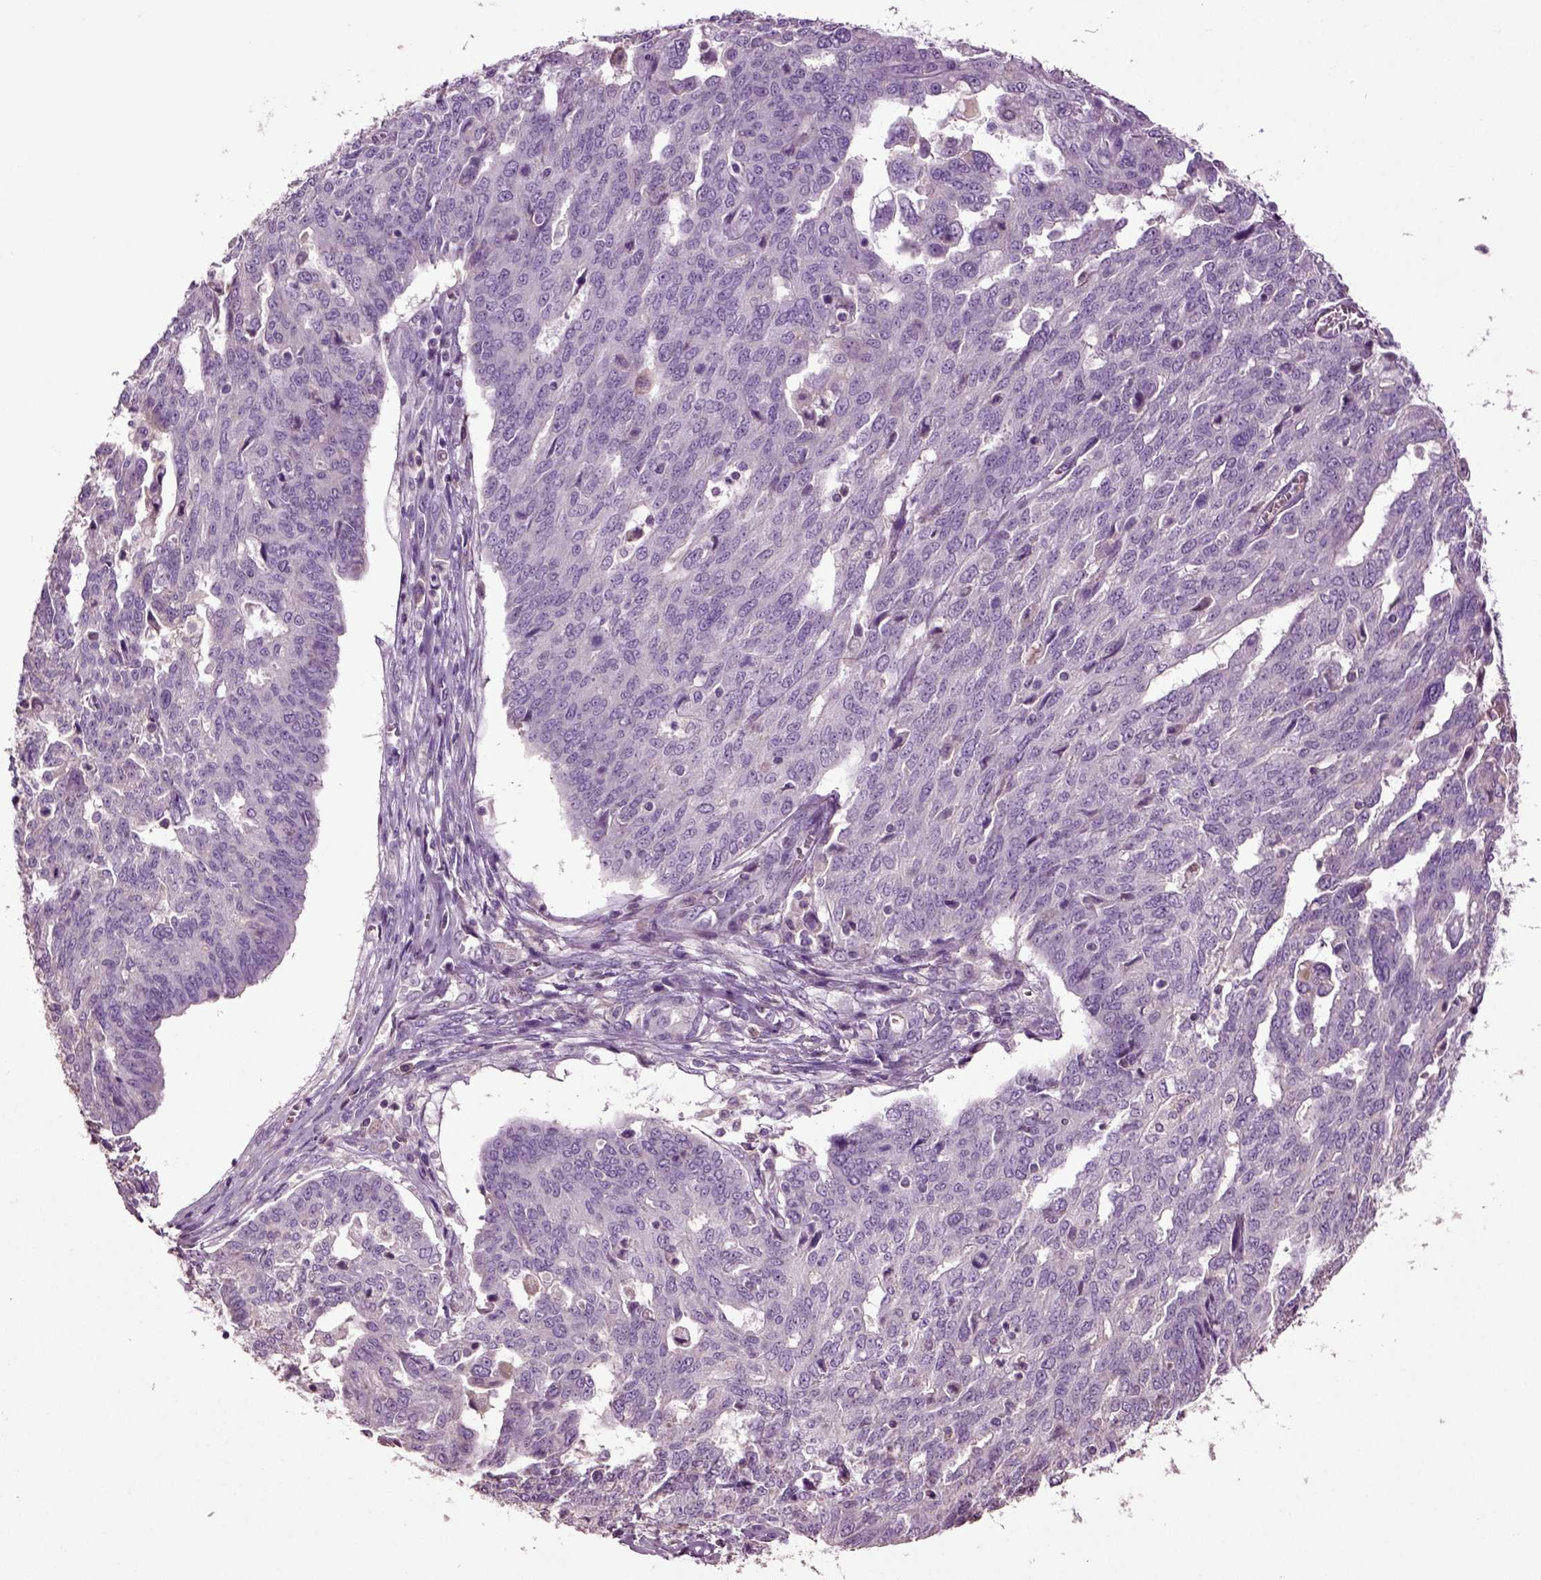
{"staining": {"intensity": "negative", "quantity": "none", "location": "none"}, "tissue": "ovarian cancer", "cell_type": "Tumor cells", "image_type": "cancer", "snomed": [{"axis": "morphology", "description": "Cystadenocarcinoma, serous, NOS"}, {"axis": "topography", "description": "Ovary"}], "caption": "There is no significant expression in tumor cells of ovarian cancer.", "gene": "DEFB118", "patient": {"sex": "female", "age": 67}}